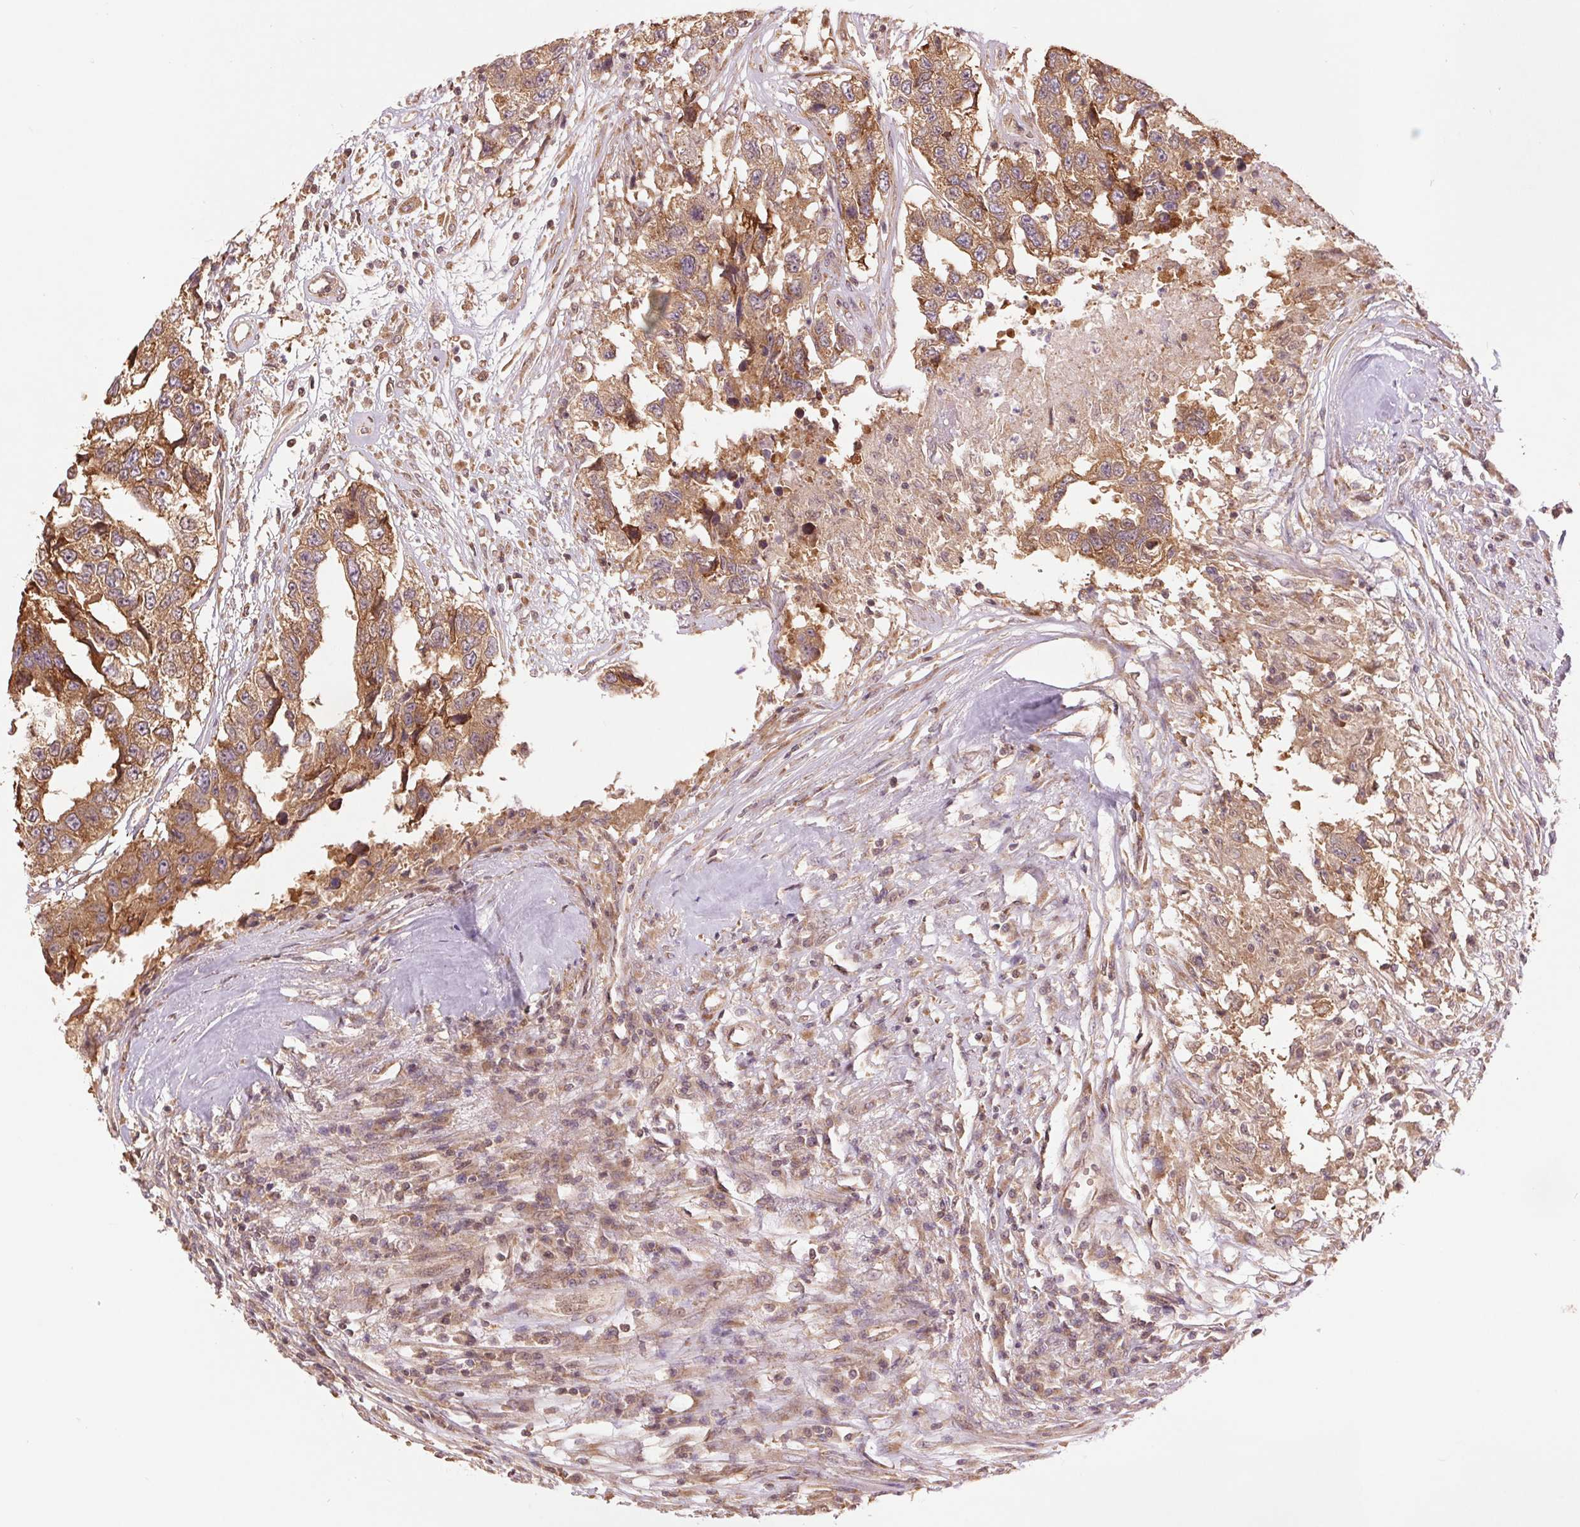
{"staining": {"intensity": "moderate", "quantity": ">75%", "location": "cytoplasmic/membranous"}, "tissue": "testis cancer", "cell_type": "Tumor cells", "image_type": "cancer", "snomed": [{"axis": "morphology", "description": "Carcinoma, Embryonal, NOS"}, {"axis": "topography", "description": "Testis"}], "caption": "Testis cancer was stained to show a protein in brown. There is medium levels of moderate cytoplasmic/membranous staining in approximately >75% of tumor cells.", "gene": "BTF3L4", "patient": {"sex": "male", "age": 83}}